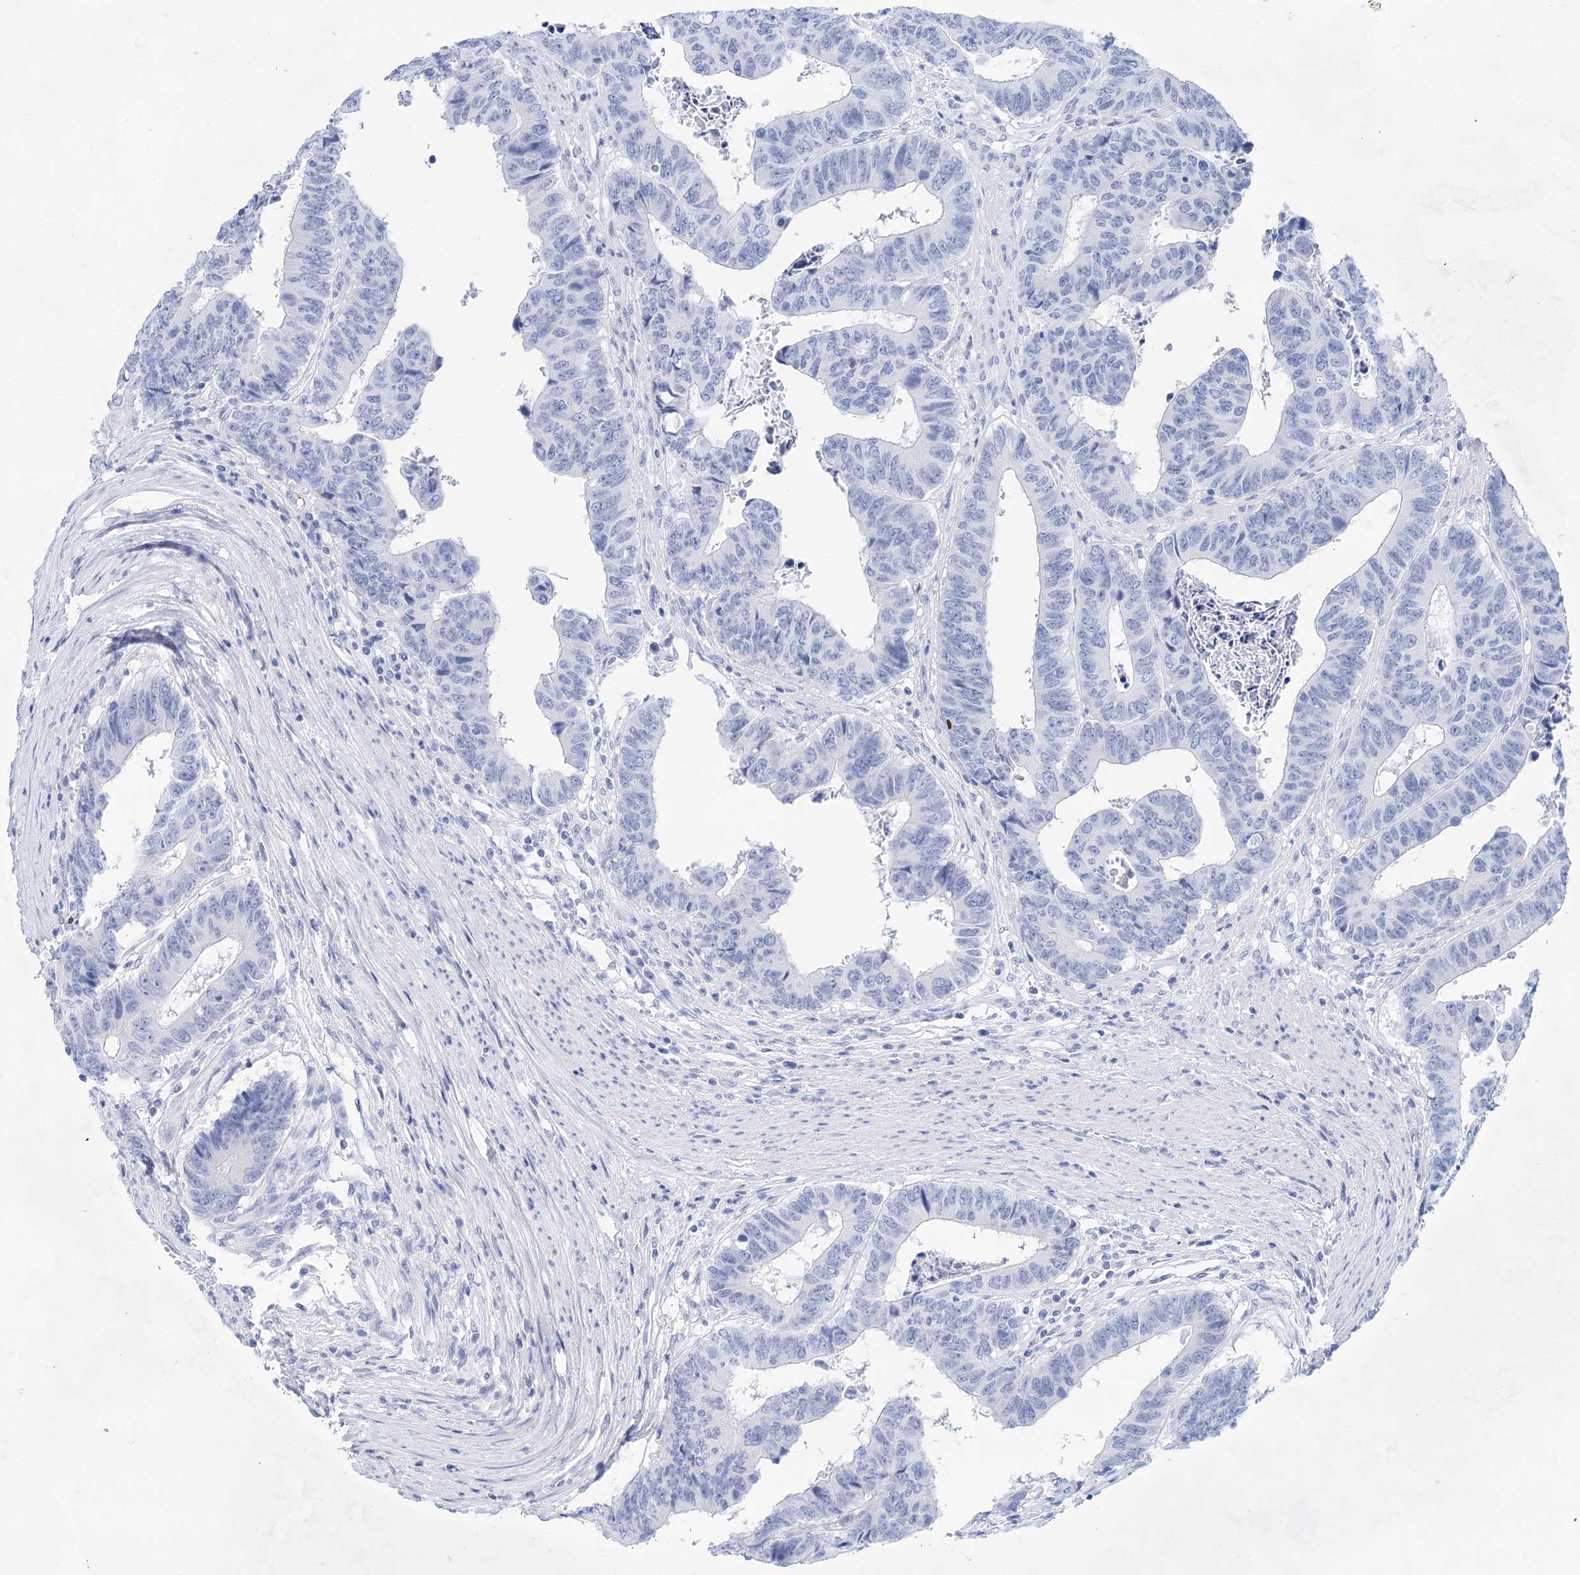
{"staining": {"intensity": "negative", "quantity": "none", "location": "none"}, "tissue": "colorectal cancer", "cell_type": "Tumor cells", "image_type": "cancer", "snomed": [{"axis": "morphology", "description": "Adenocarcinoma, NOS"}, {"axis": "topography", "description": "Rectum"}], "caption": "A histopathology image of colorectal cancer (adenocarcinoma) stained for a protein shows no brown staining in tumor cells.", "gene": "LALBA", "patient": {"sex": "male", "age": 84}}